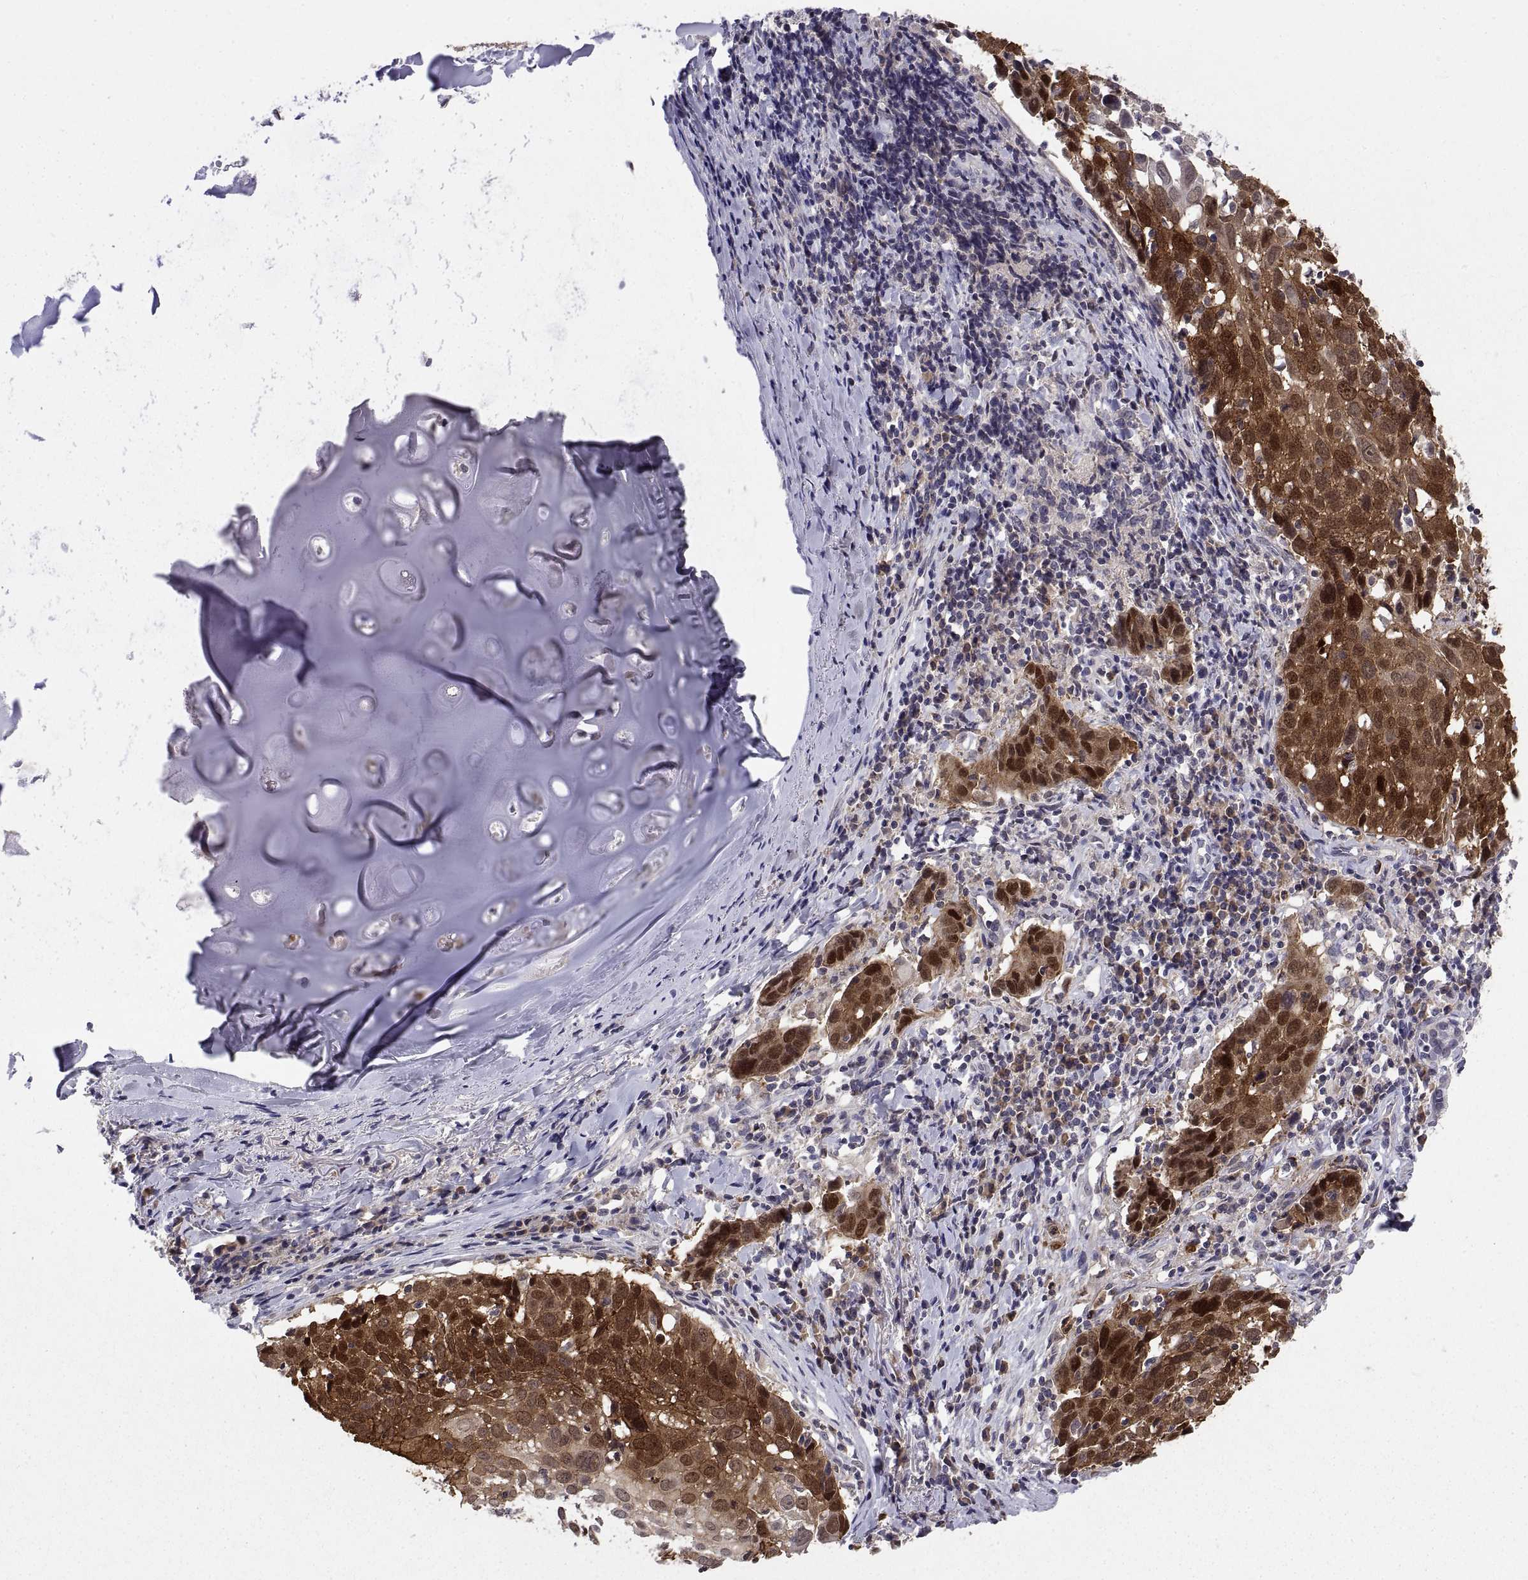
{"staining": {"intensity": "strong", "quantity": ">75%", "location": "cytoplasmic/membranous,nuclear"}, "tissue": "lung cancer", "cell_type": "Tumor cells", "image_type": "cancer", "snomed": [{"axis": "morphology", "description": "Squamous cell carcinoma, NOS"}, {"axis": "topography", "description": "Lung"}], "caption": "A high-resolution histopathology image shows immunohistochemistry staining of lung cancer (squamous cell carcinoma), which shows strong cytoplasmic/membranous and nuclear staining in approximately >75% of tumor cells.", "gene": "PKP1", "patient": {"sex": "male", "age": 57}}